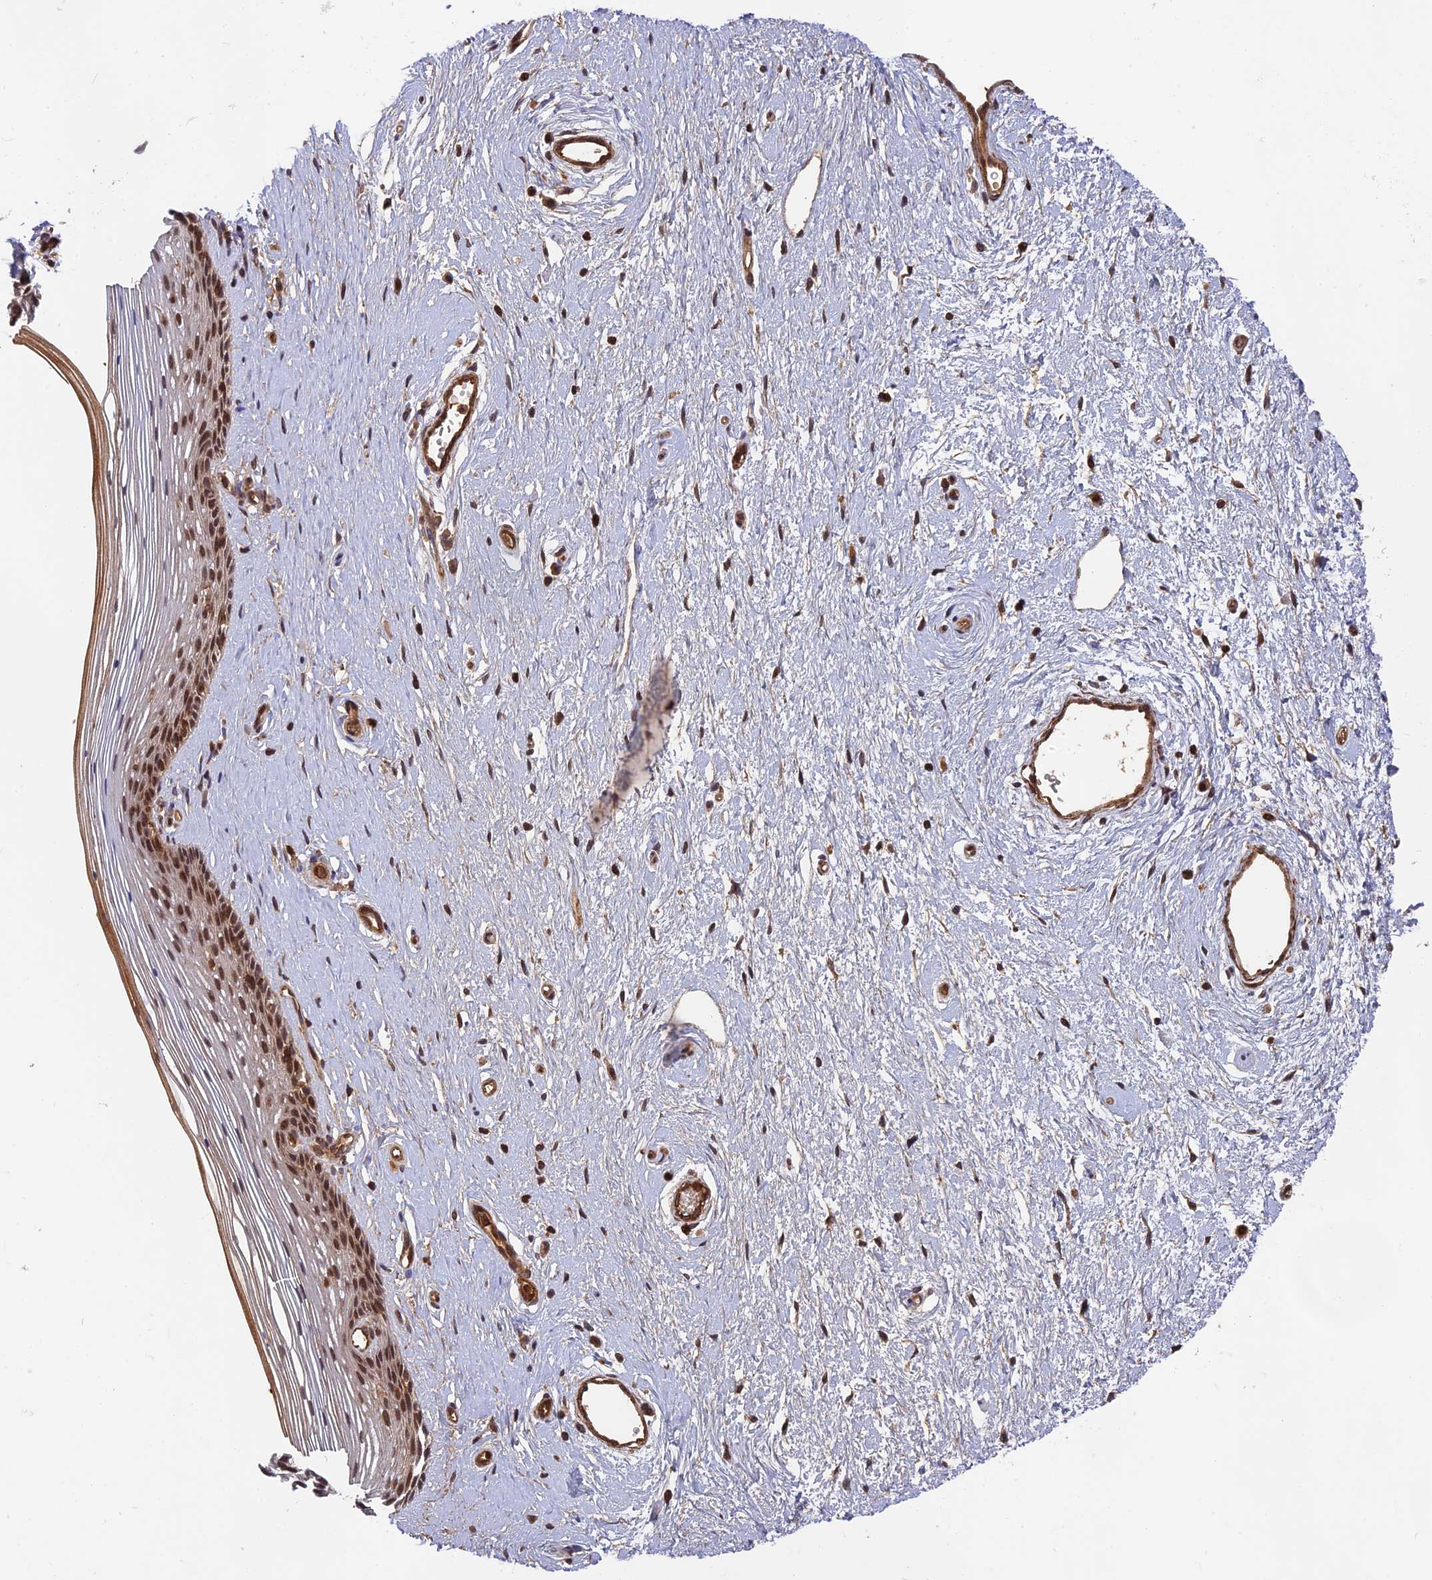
{"staining": {"intensity": "moderate", "quantity": "25%-75%", "location": "nuclear"}, "tissue": "vagina", "cell_type": "Squamous epithelial cells", "image_type": "normal", "snomed": [{"axis": "morphology", "description": "Normal tissue, NOS"}, {"axis": "topography", "description": "Vagina"}], "caption": "This image shows IHC staining of benign vagina, with medium moderate nuclear expression in approximately 25%-75% of squamous epithelial cells.", "gene": "OSBPL1A", "patient": {"sex": "female", "age": 46}}